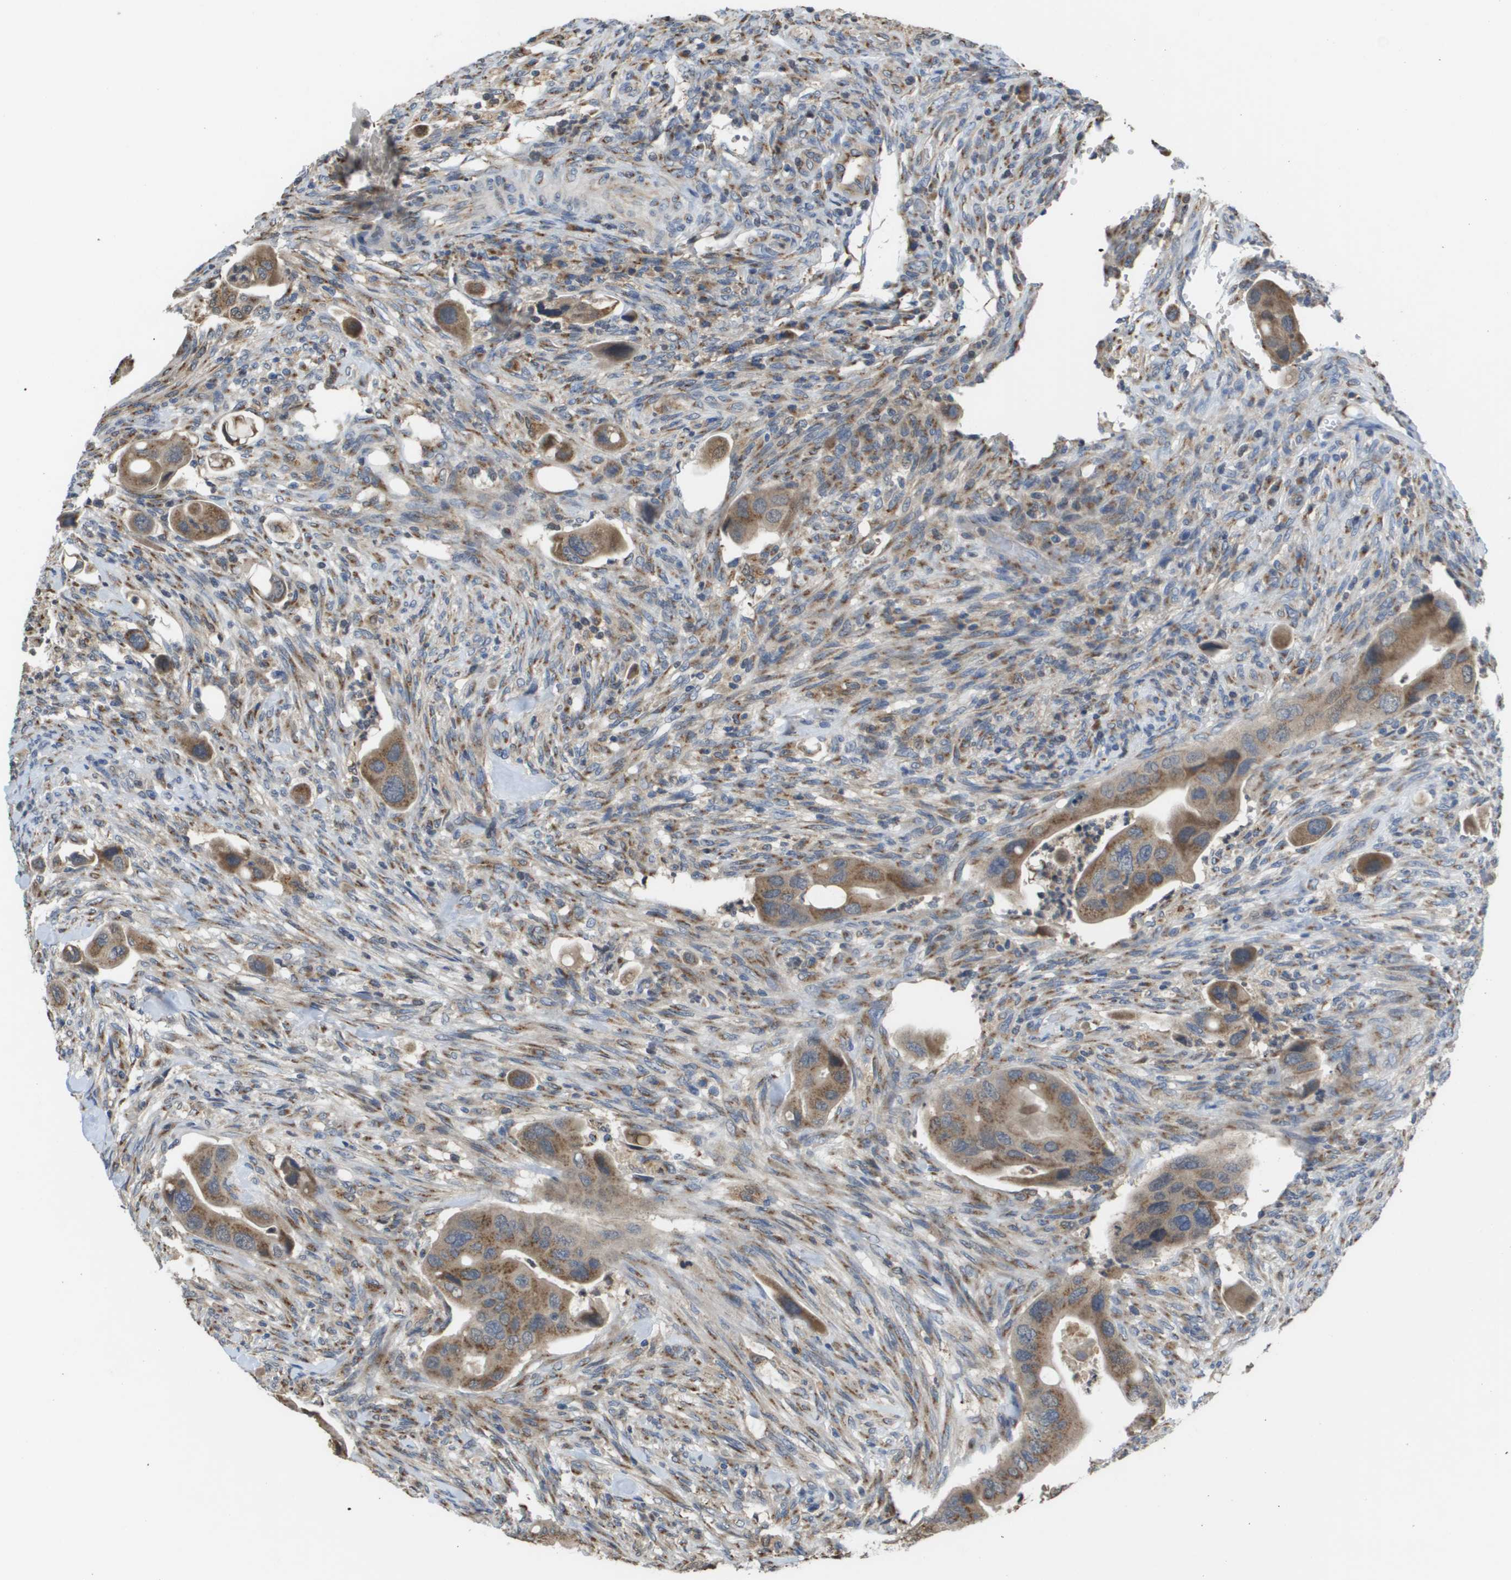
{"staining": {"intensity": "moderate", "quantity": ">75%", "location": "cytoplasmic/membranous"}, "tissue": "colorectal cancer", "cell_type": "Tumor cells", "image_type": "cancer", "snomed": [{"axis": "morphology", "description": "Adenocarcinoma, NOS"}, {"axis": "topography", "description": "Rectum"}], "caption": "This image reveals adenocarcinoma (colorectal) stained with immunohistochemistry (IHC) to label a protein in brown. The cytoplasmic/membranous of tumor cells show moderate positivity for the protein. Nuclei are counter-stained blue.", "gene": "PCK1", "patient": {"sex": "female", "age": 57}}